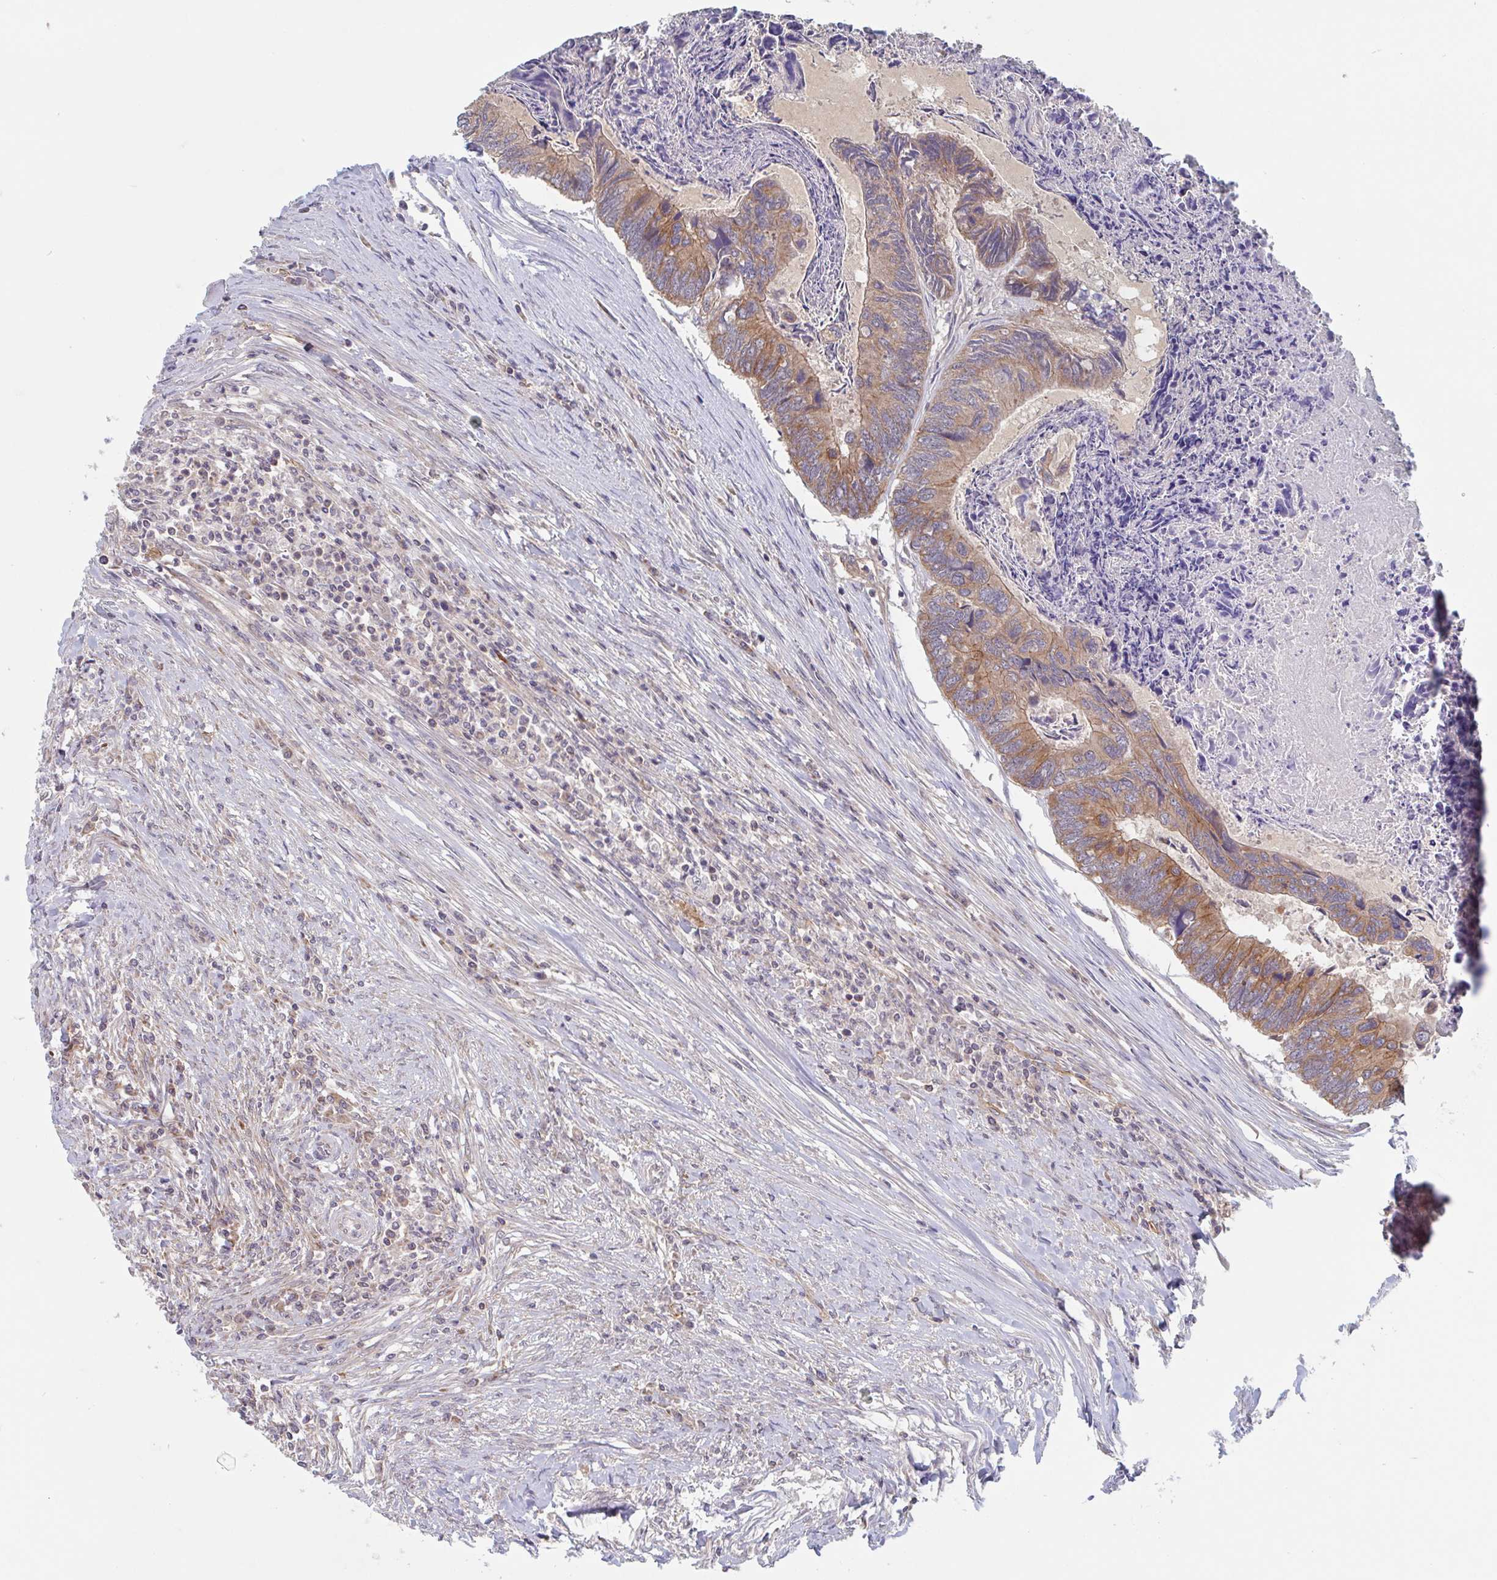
{"staining": {"intensity": "moderate", "quantity": ">75%", "location": "cytoplasmic/membranous"}, "tissue": "colorectal cancer", "cell_type": "Tumor cells", "image_type": "cancer", "snomed": [{"axis": "morphology", "description": "Adenocarcinoma, NOS"}, {"axis": "topography", "description": "Colon"}], "caption": "Colorectal cancer tissue reveals moderate cytoplasmic/membranous expression in approximately >75% of tumor cells, visualized by immunohistochemistry.", "gene": "SURF1", "patient": {"sex": "female", "age": 67}}